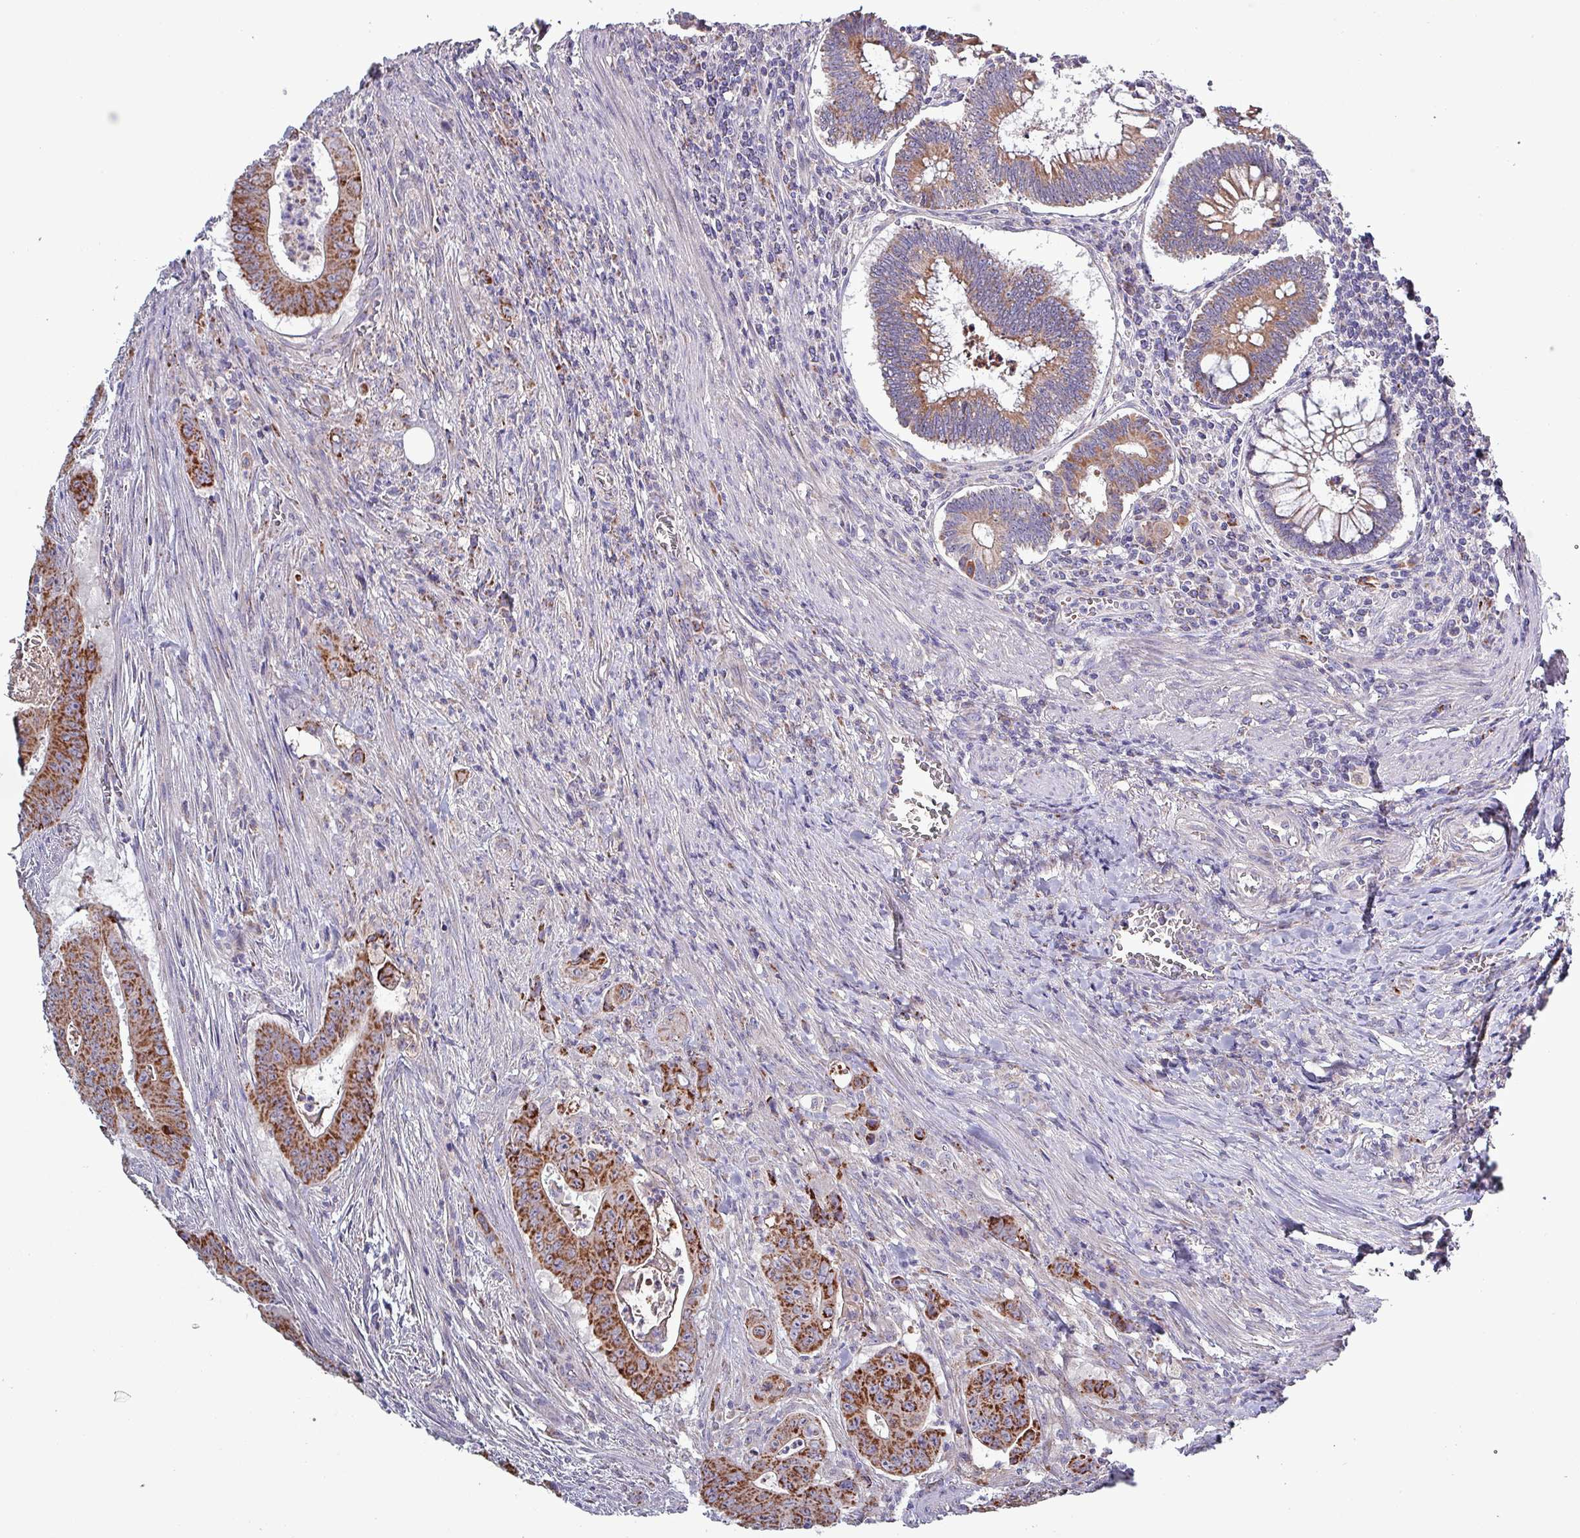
{"staining": {"intensity": "strong", "quantity": ">75%", "location": "cytoplasmic/membranous"}, "tissue": "colorectal cancer", "cell_type": "Tumor cells", "image_type": "cancer", "snomed": [{"axis": "morphology", "description": "Adenocarcinoma, NOS"}, {"axis": "topography", "description": "Rectum"}], "caption": "Immunohistochemistry (DAB (3,3'-diaminobenzidine)) staining of human colorectal cancer exhibits strong cytoplasmic/membranous protein positivity in approximately >75% of tumor cells.", "gene": "ZNF322", "patient": {"sex": "female", "age": 75}}